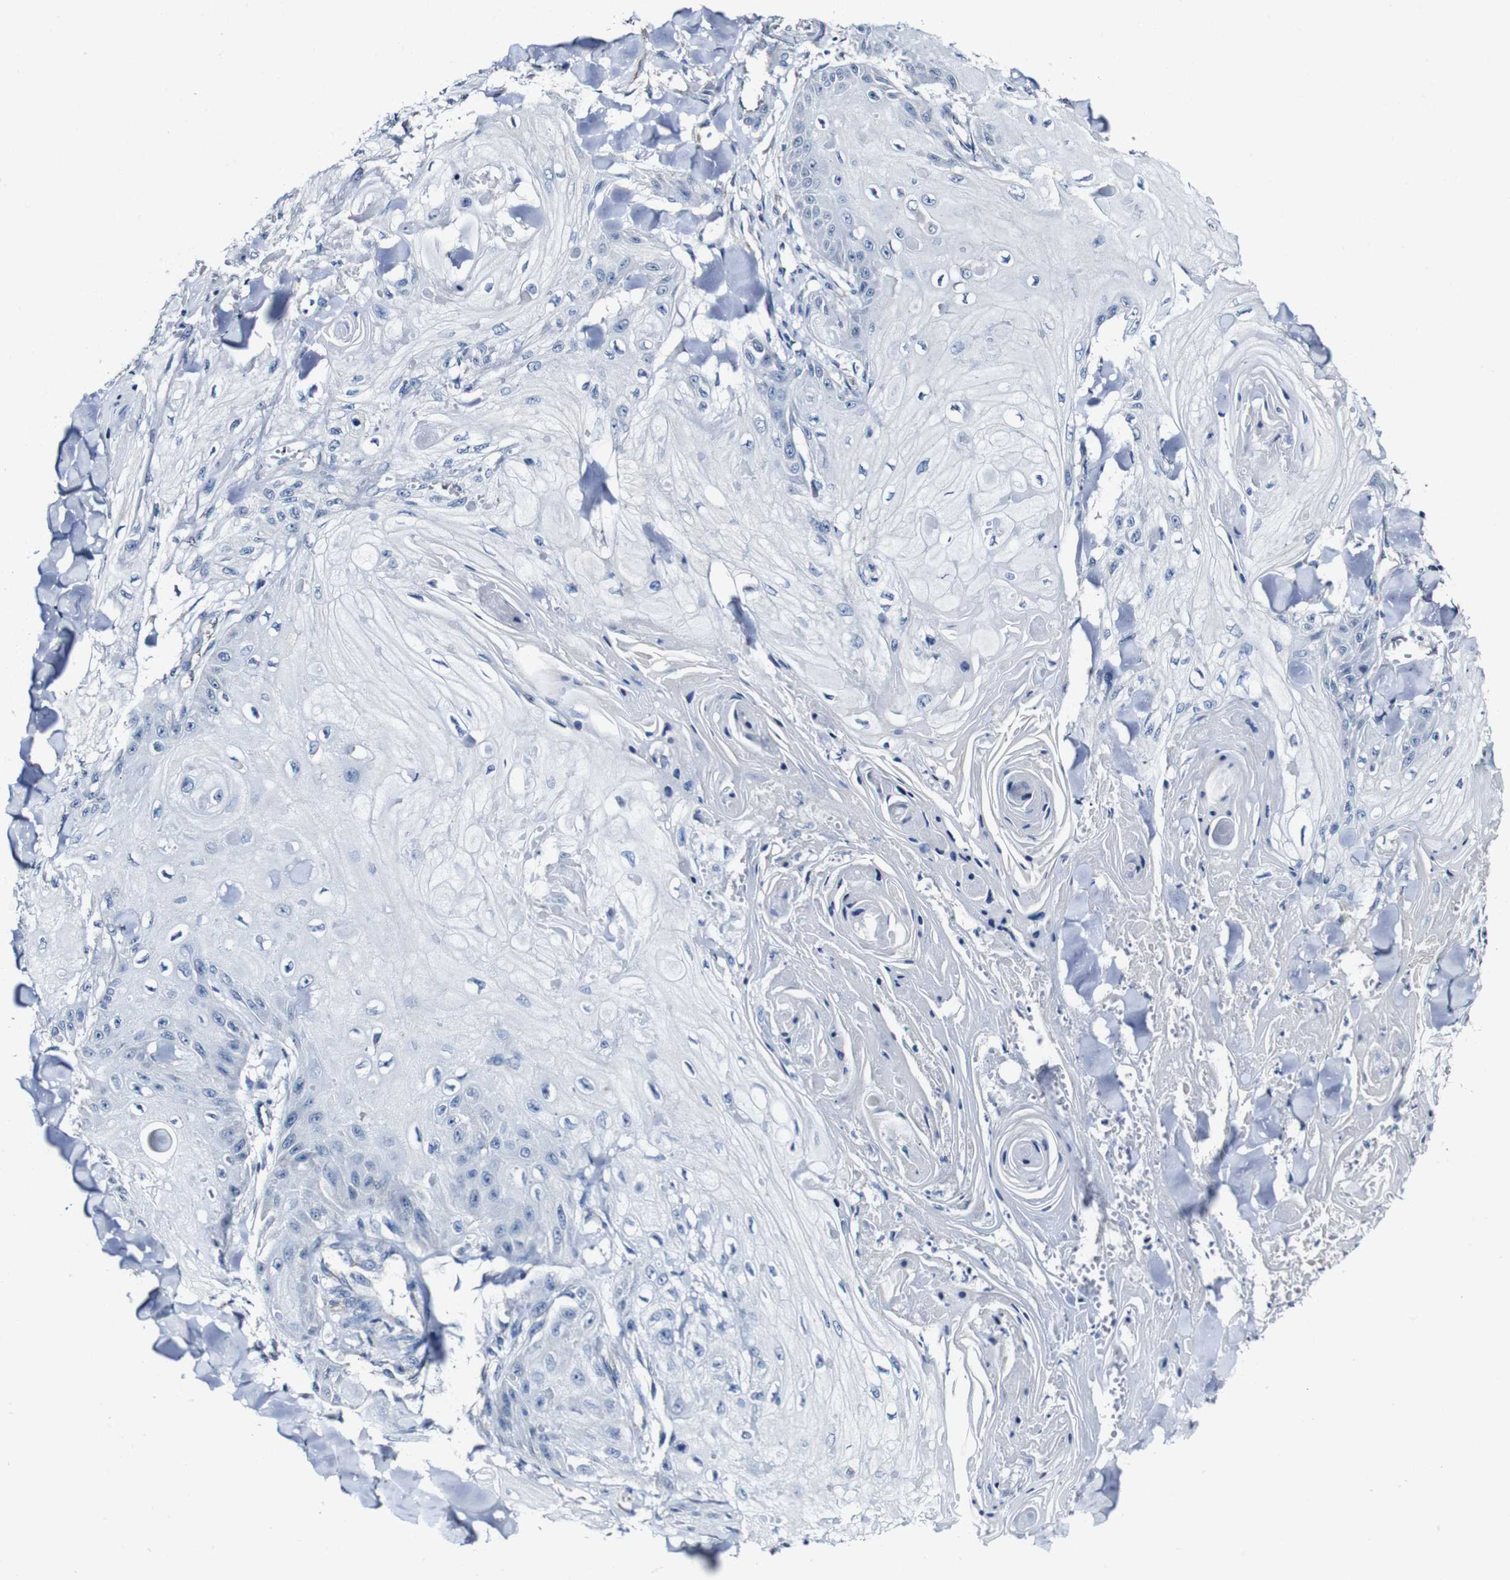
{"staining": {"intensity": "negative", "quantity": "none", "location": "none"}, "tissue": "skin cancer", "cell_type": "Tumor cells", "image_type": "cancer", "snomed": [{"axis": "morphology", "description": "Squamous cell carcinoma, NOS"}, {"axis": "topography", "description": "Skin"}], "caption": "IHC histopathology image of human skin cancer stained for a protein (brown), which exhibits no expression in tumor cells.", "gene": "GRAMD1A", "patient": {"sex": "male", "age": 74}}